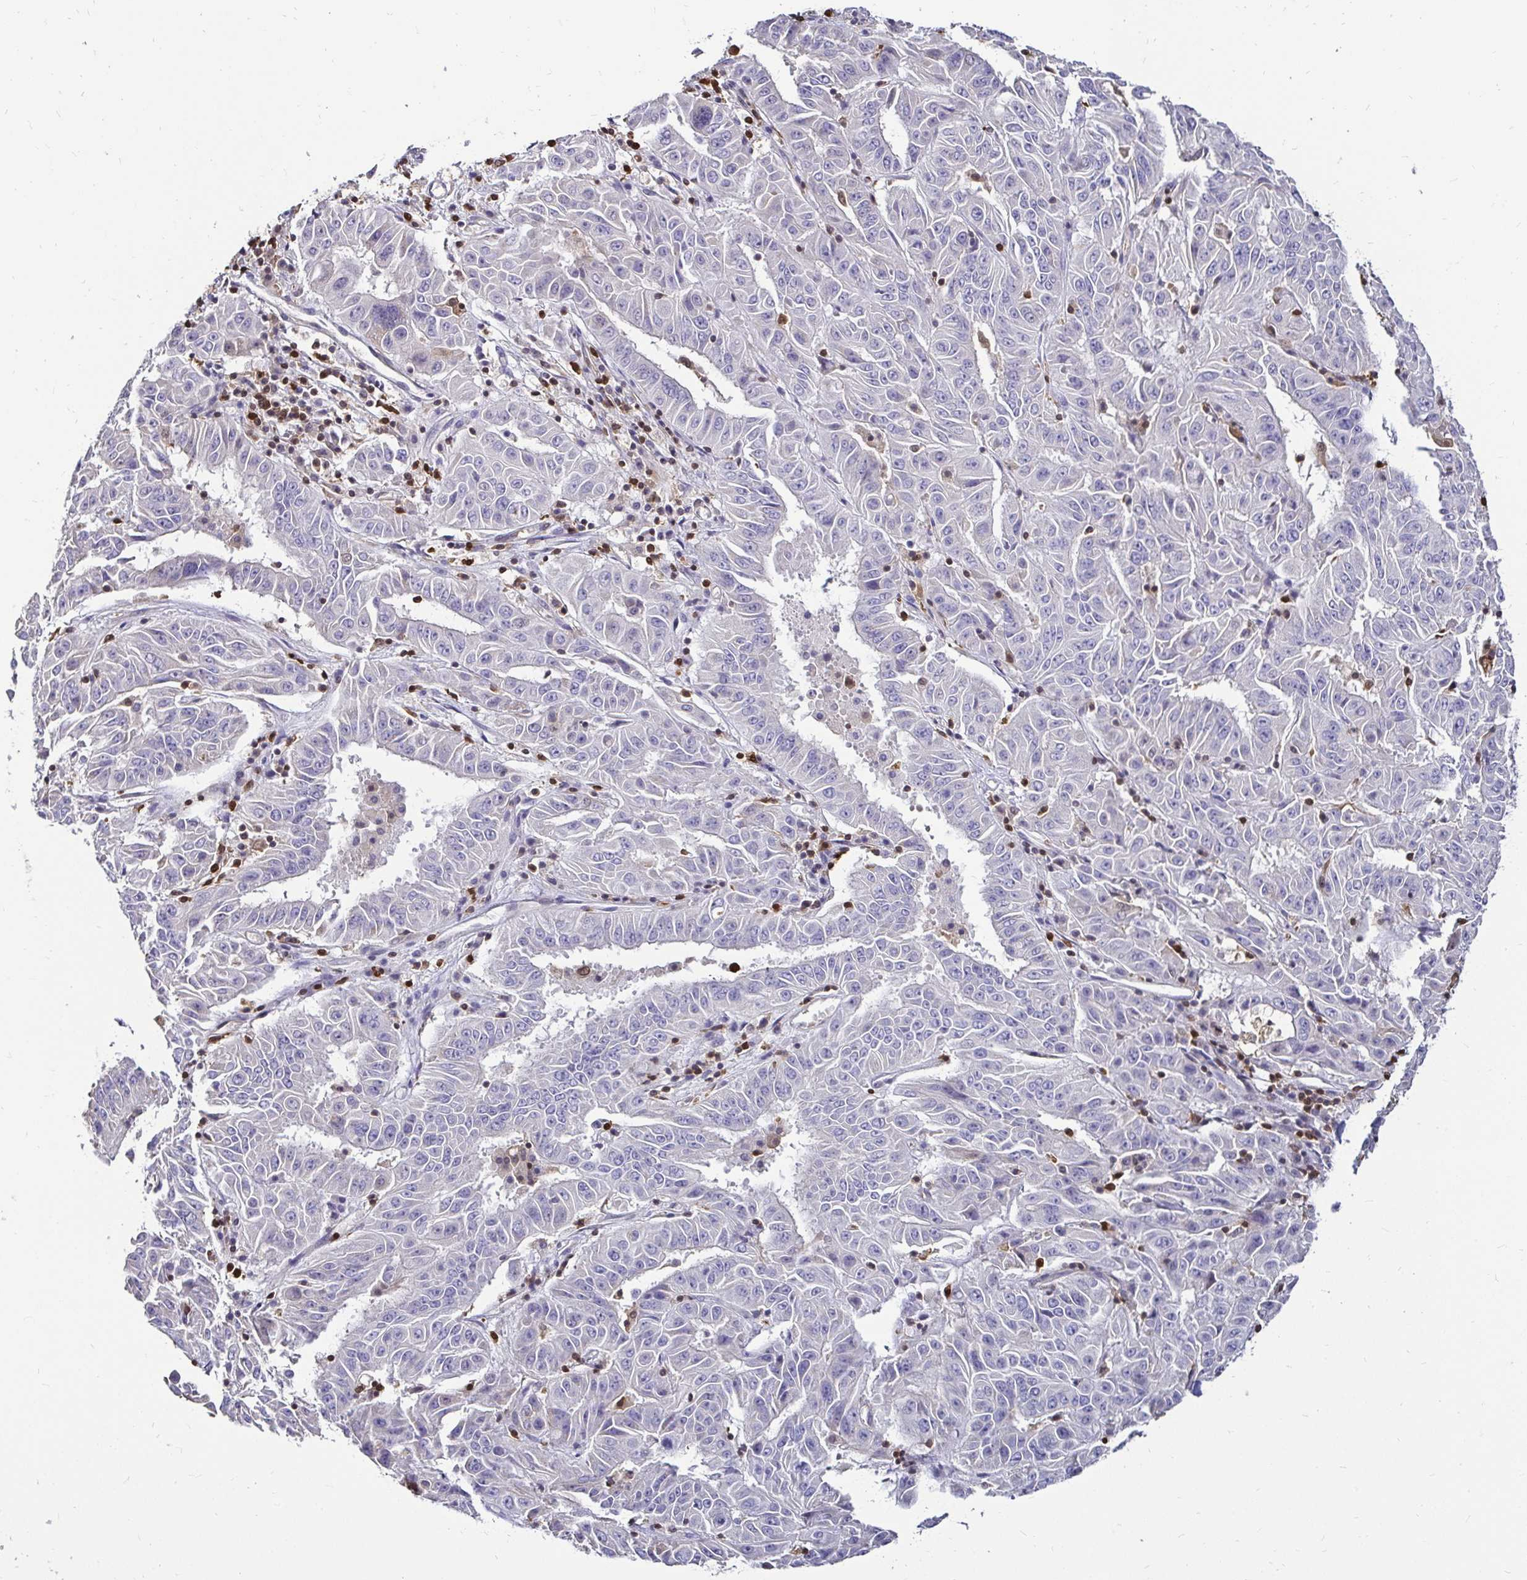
{"staining": {"intensity": "negative", "quantity": "none", "location": "none"}, "tissue": "pancreatic cancer", "cell_type": "Tumor cells", "image_type": "cancer", "snomed": [{"axis": "morphology", "description": "Adenocarcinoma, NOS"}, {"axis": "topography", "description": "Pancreas"}], "caption": "Immunohistochemical staining of human pancreatic cancer (adenocarcinoma) demonstrates no significant staining in tumor cells. (DAB immunohistochemistry visualized using brightfield microscopy, high magnification).", "gene": "ZFP1", "patient": {"sex": "male", "age": 63}}